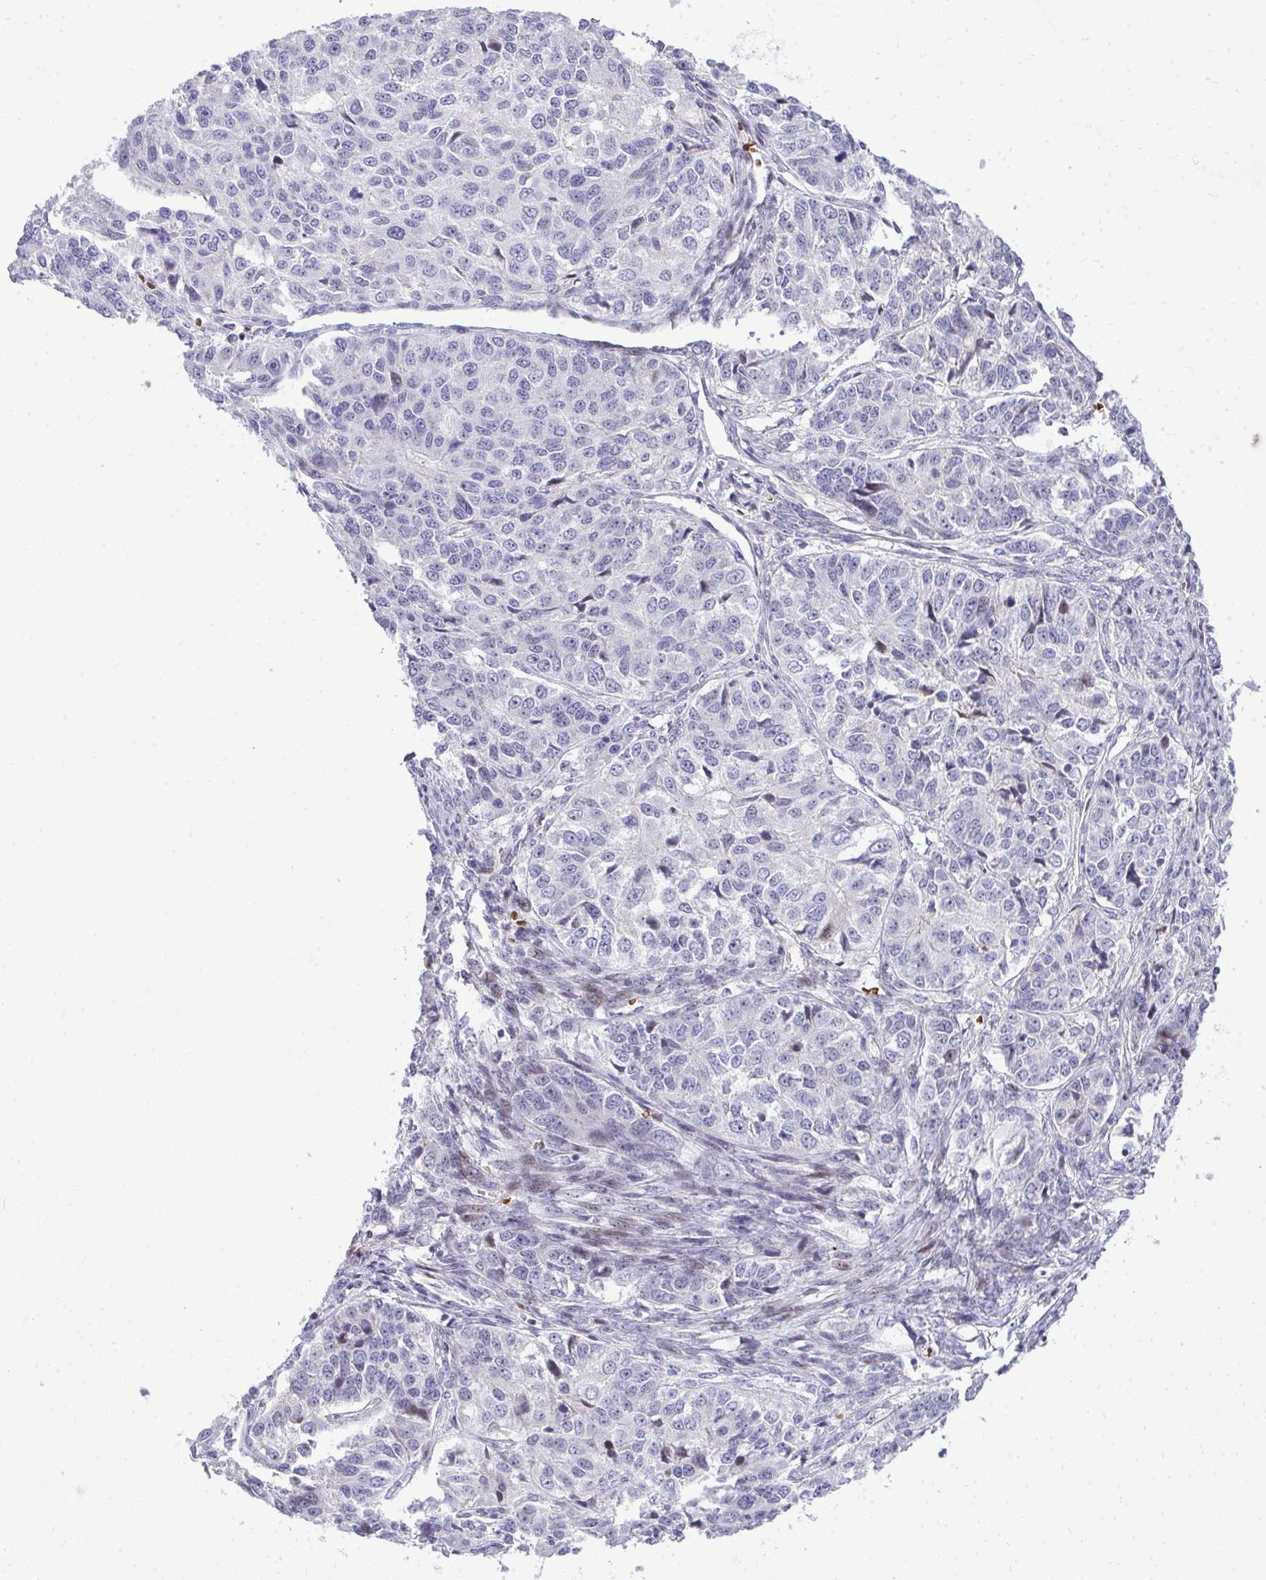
{"staining": {"intensity": "negative", "quantity": "none", "location": "none"}, "tissue": "ovarian cancer", "cell_type": "Tumor cells", "image_type": "cancer", "snomed": [{"axis": "morphology", "description": "Carcinoma, endometroid"}, {"axis": "topography", "description": "Ovary"}], "caption": "Tumor cells are negative for protein expression in human ovarian cancer.", "gene": "DLX4", "patient": {"sex": "female", "age": 51}}